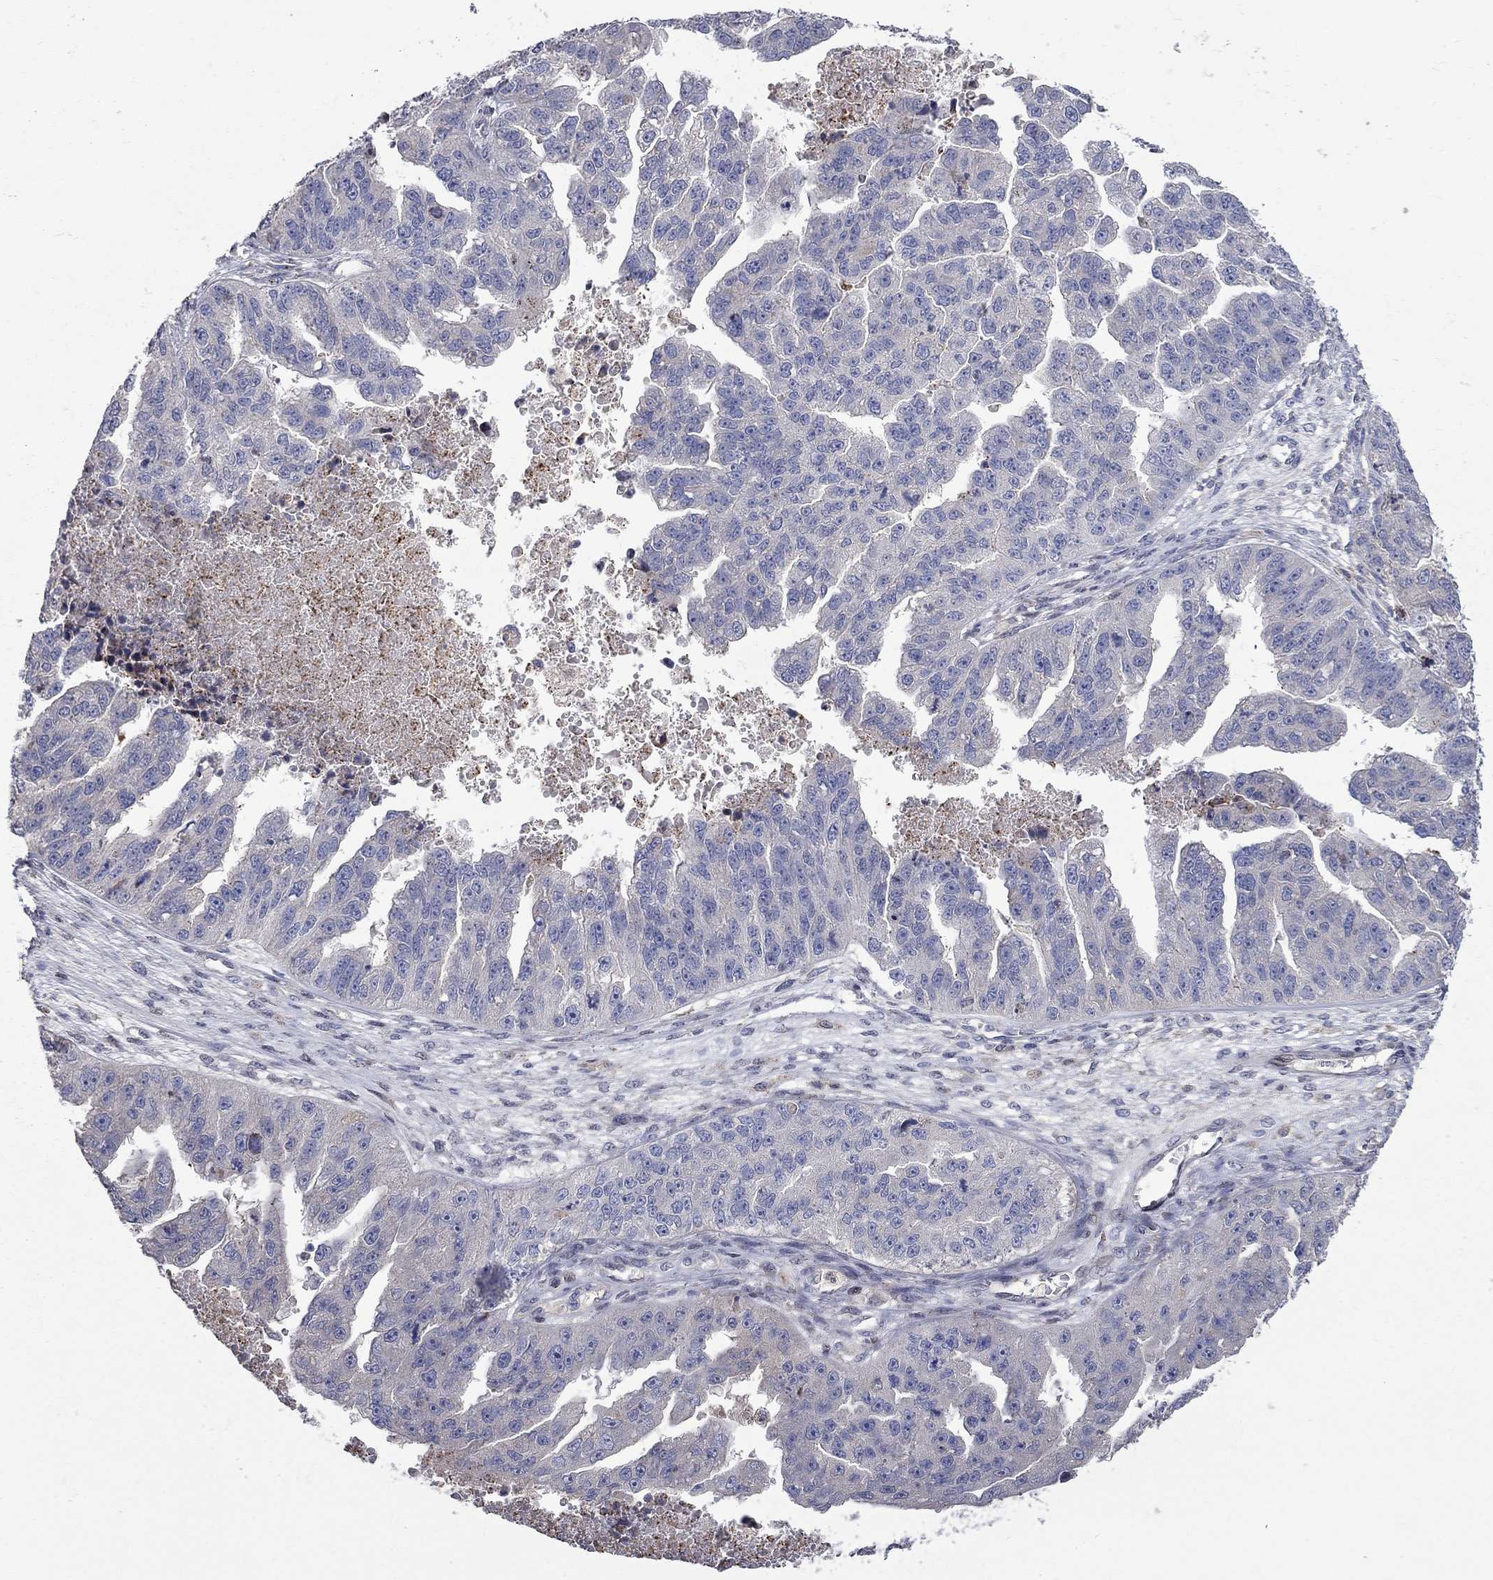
{"staining": {"intensity": "negative", "quantity": "none", "location": "none"}, "tissue": "ovarian cancer", "cell_type": "Tumor cells", "image_type": "cancer", "snomed": [{"axis": "morphology", "description": "Cystadenocarcinoma, serous, NOS"}, {"axis": "topography", "description": "Ovary"}], "caption": "Ovarian serous cystadenocarcinoma stained for a protein using immunohistochemistry shows no staining tumor cells.", "gene": "ERN2", "patient": {"sex": "female", "age": 58}}